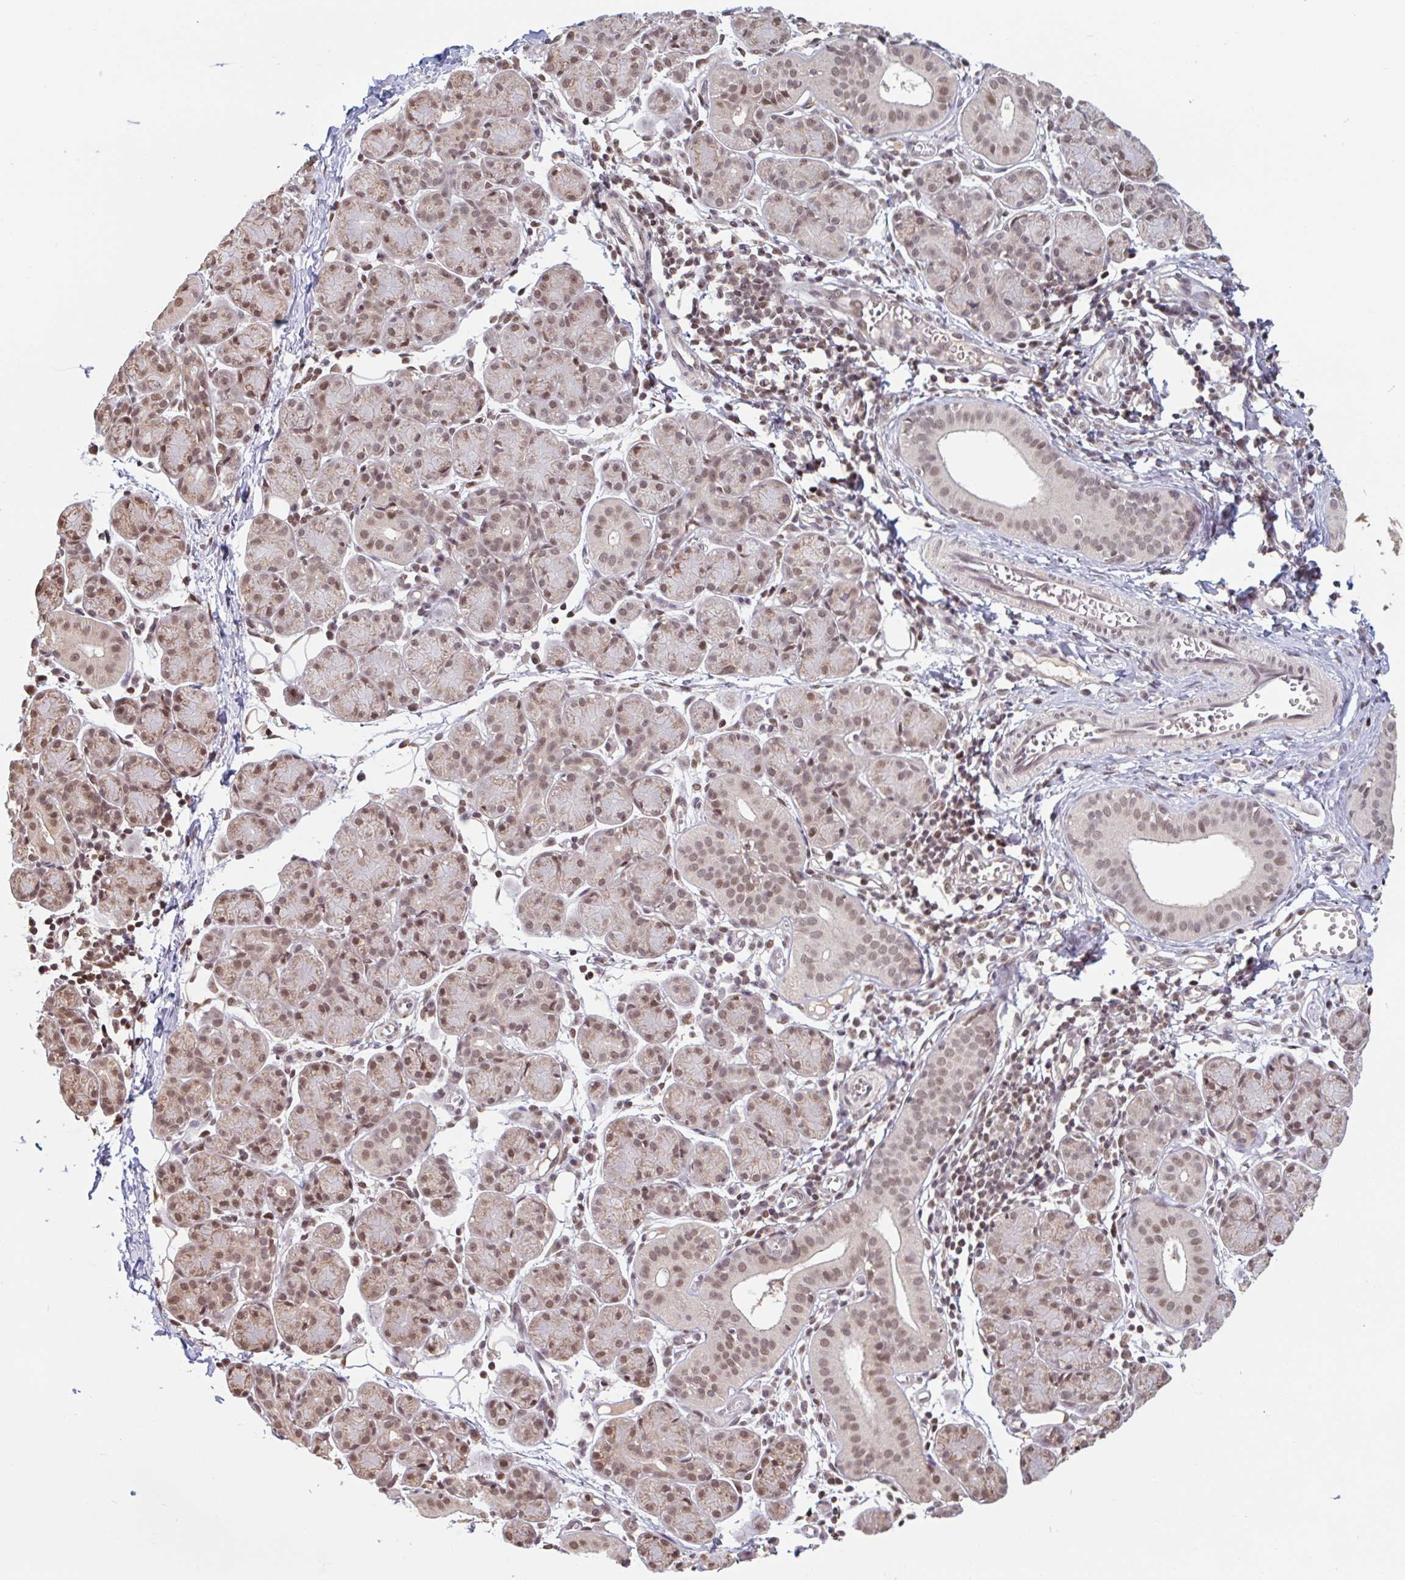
{"staining": {"intensity": "moderate", "quantity": ">75%", "location": "nuclear"}, "tissue": "salivary gland", "cell_type": "Glandular cells", "image_type": "normal", "snomed": [{"axis": "morphology", "description": "Normal tissue, NOS"}, {"axis": "morphology", "description": "Inflammation, NOS"}, {"axis": "topography", "description": "Lymph node"}, {"axis": "topography", "description": "Salivary gland"}], "caption": "Brown immunohistochemical staining in normal human salivary gland shows moderate nuclear positivity in about >75% of glandular cells. Ihc stains the protein in brown and the nuclei are stained blue.", "gene": "DR1", "patient": {"sex": "male", "age": 3}}